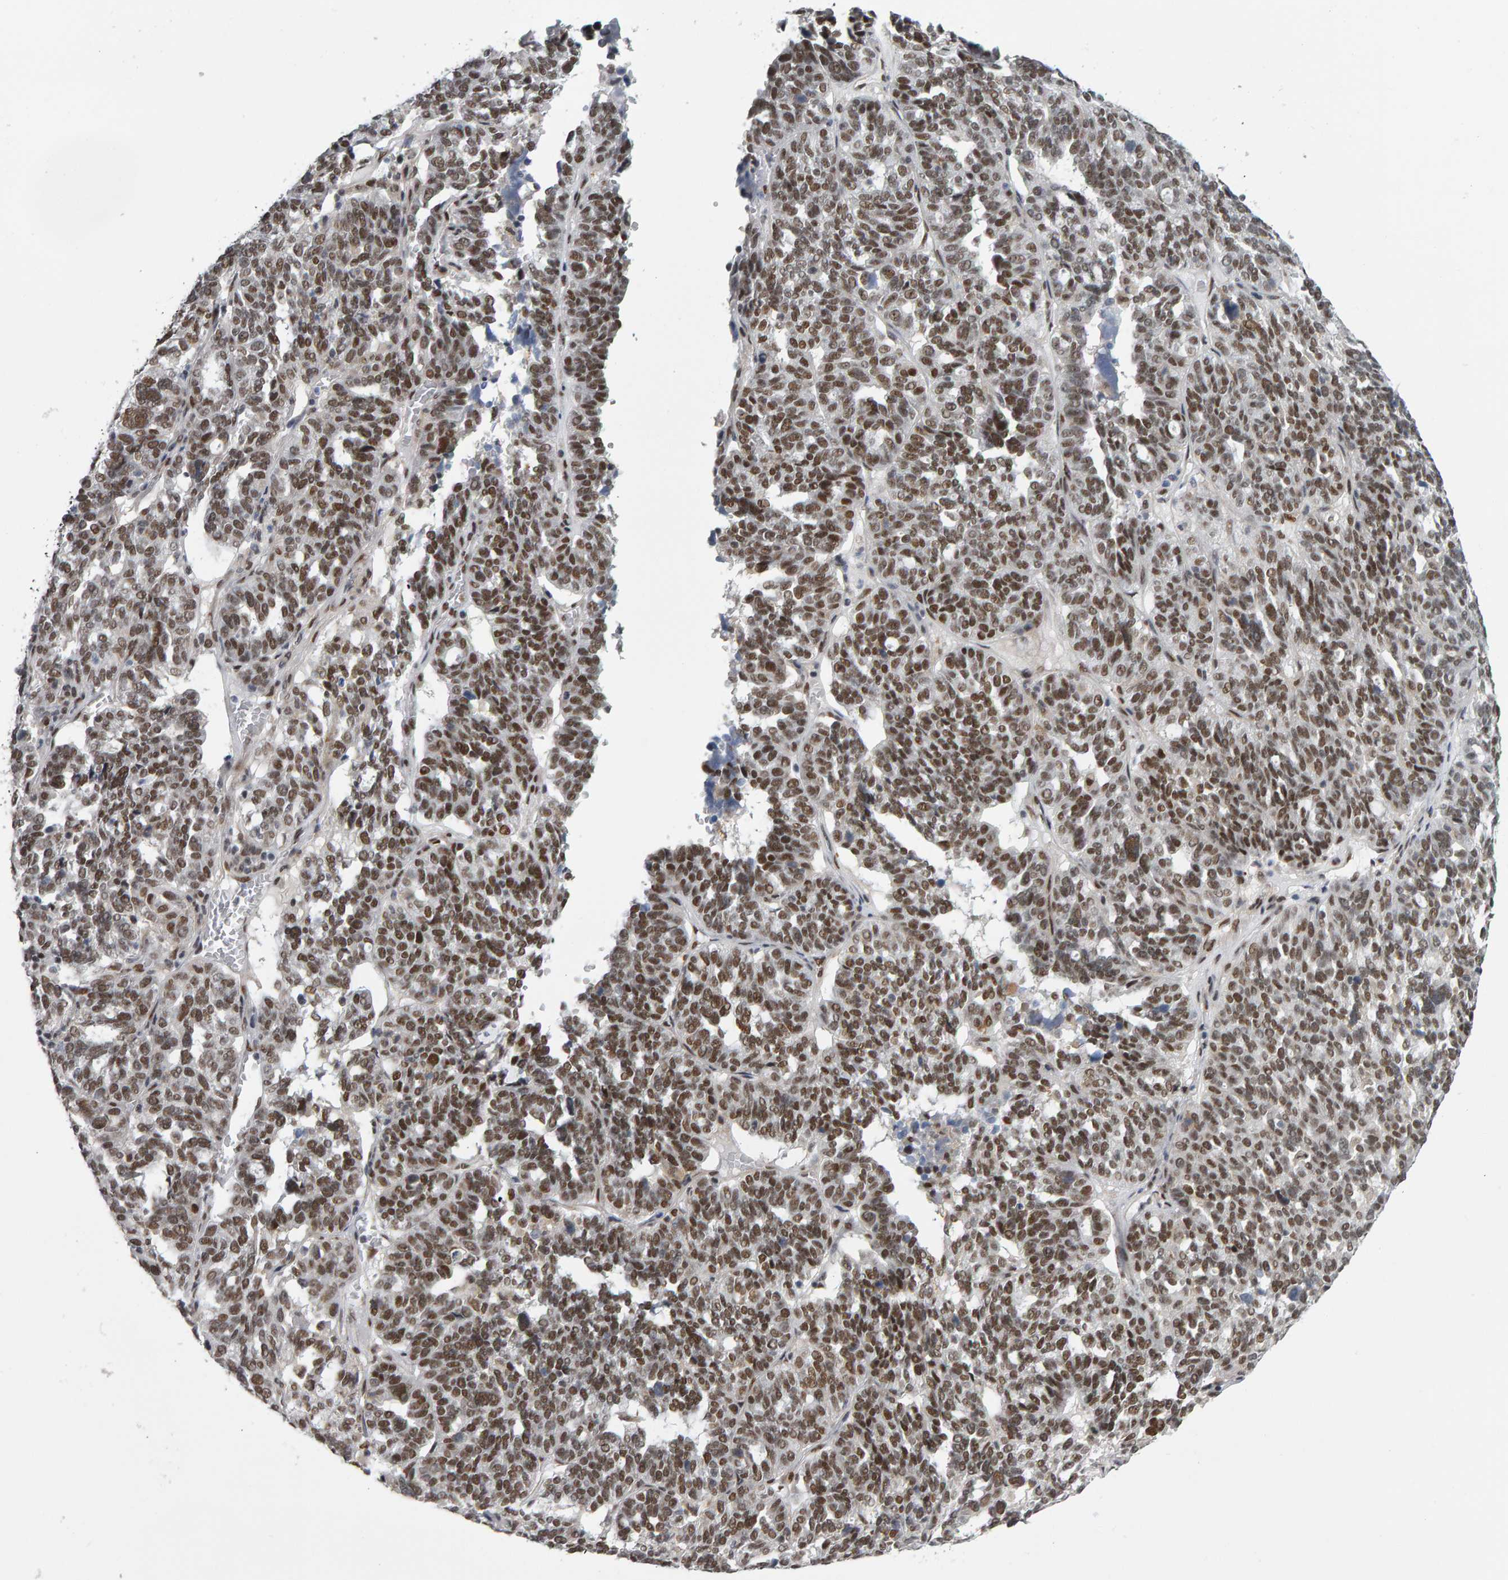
{"staining": {"intensity": "moderate", "quantity": ">75%", "location": "nuclear"}, "tissue": "ovarian cancer", "cell_type": "Tumor cells", "image_type": "cancer", "snomed": [{"axis": "morphology", "description": "Cystadenocarcinoma, serous, NOS"}, {"axis": "topography", "description": "Ovary"}], "caption": "Immunohistochemistry of human ovarian cancer (serous cystadenocarcinoma) shows medium levels of moderate nuclear positivity in about >75% of tumor cells.", "gene": "ATF7IP", "patient": {"sex": "female", "age": 59}}